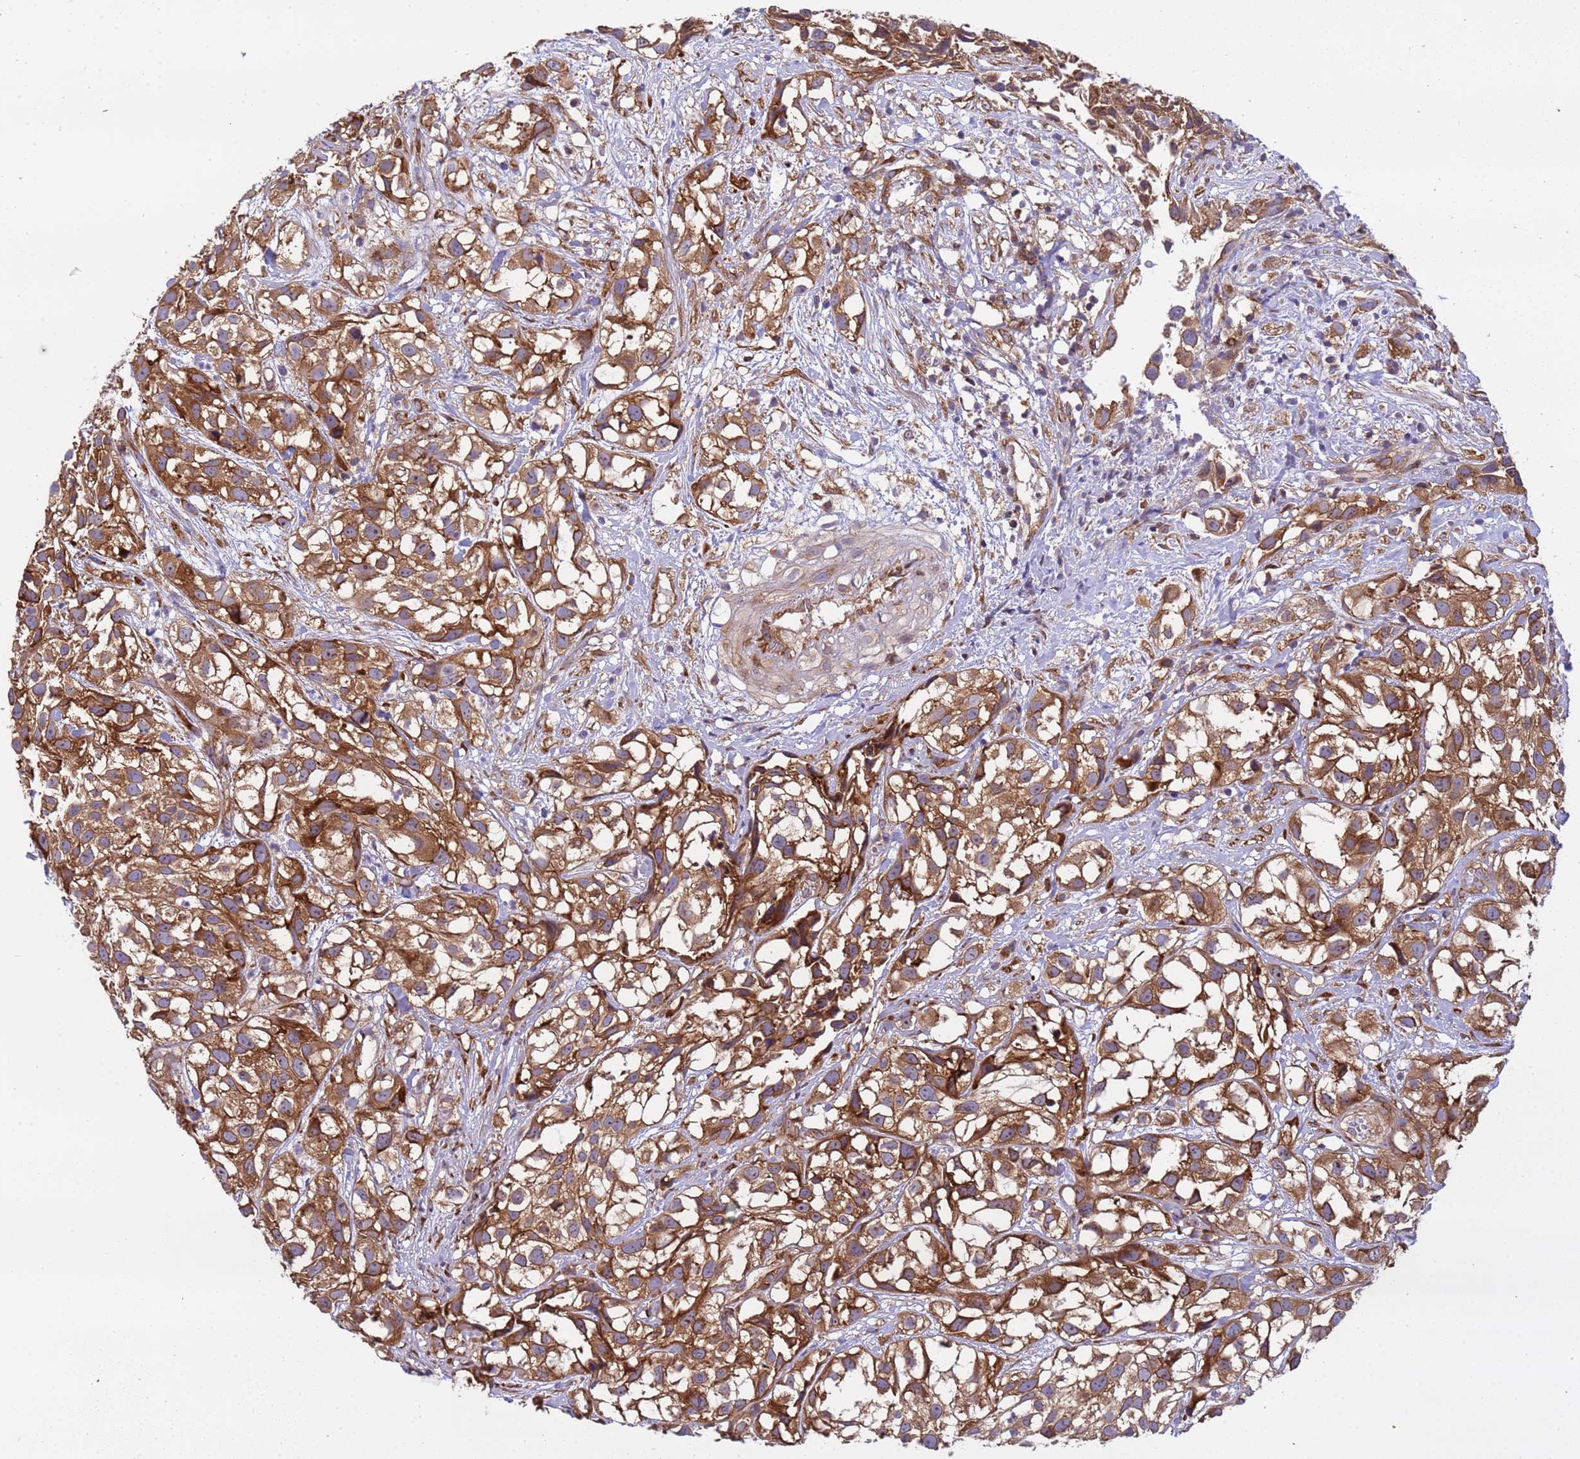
{"staining": {"intensity": "moderate", "quantity": ">75%", "location": "cytoplasmic/membranous"}, "tissue": "urothelial cancer", "cell_type": "Tumor cells", "image_type": "cancer", "snomed": [{"axis": "morphology", "description": "Urothelial carcinoma, High grade"}, {"axis": "topography", "description": "Urinary bladder"}], "caption": "Tumor cells demonstrate medium levels of moderate cytoplasmic/membranous expression in approximately >75% of cells in urothelial cancer.", "gene": "RPL36", "patient": {"sex": "male", "age": 56}}